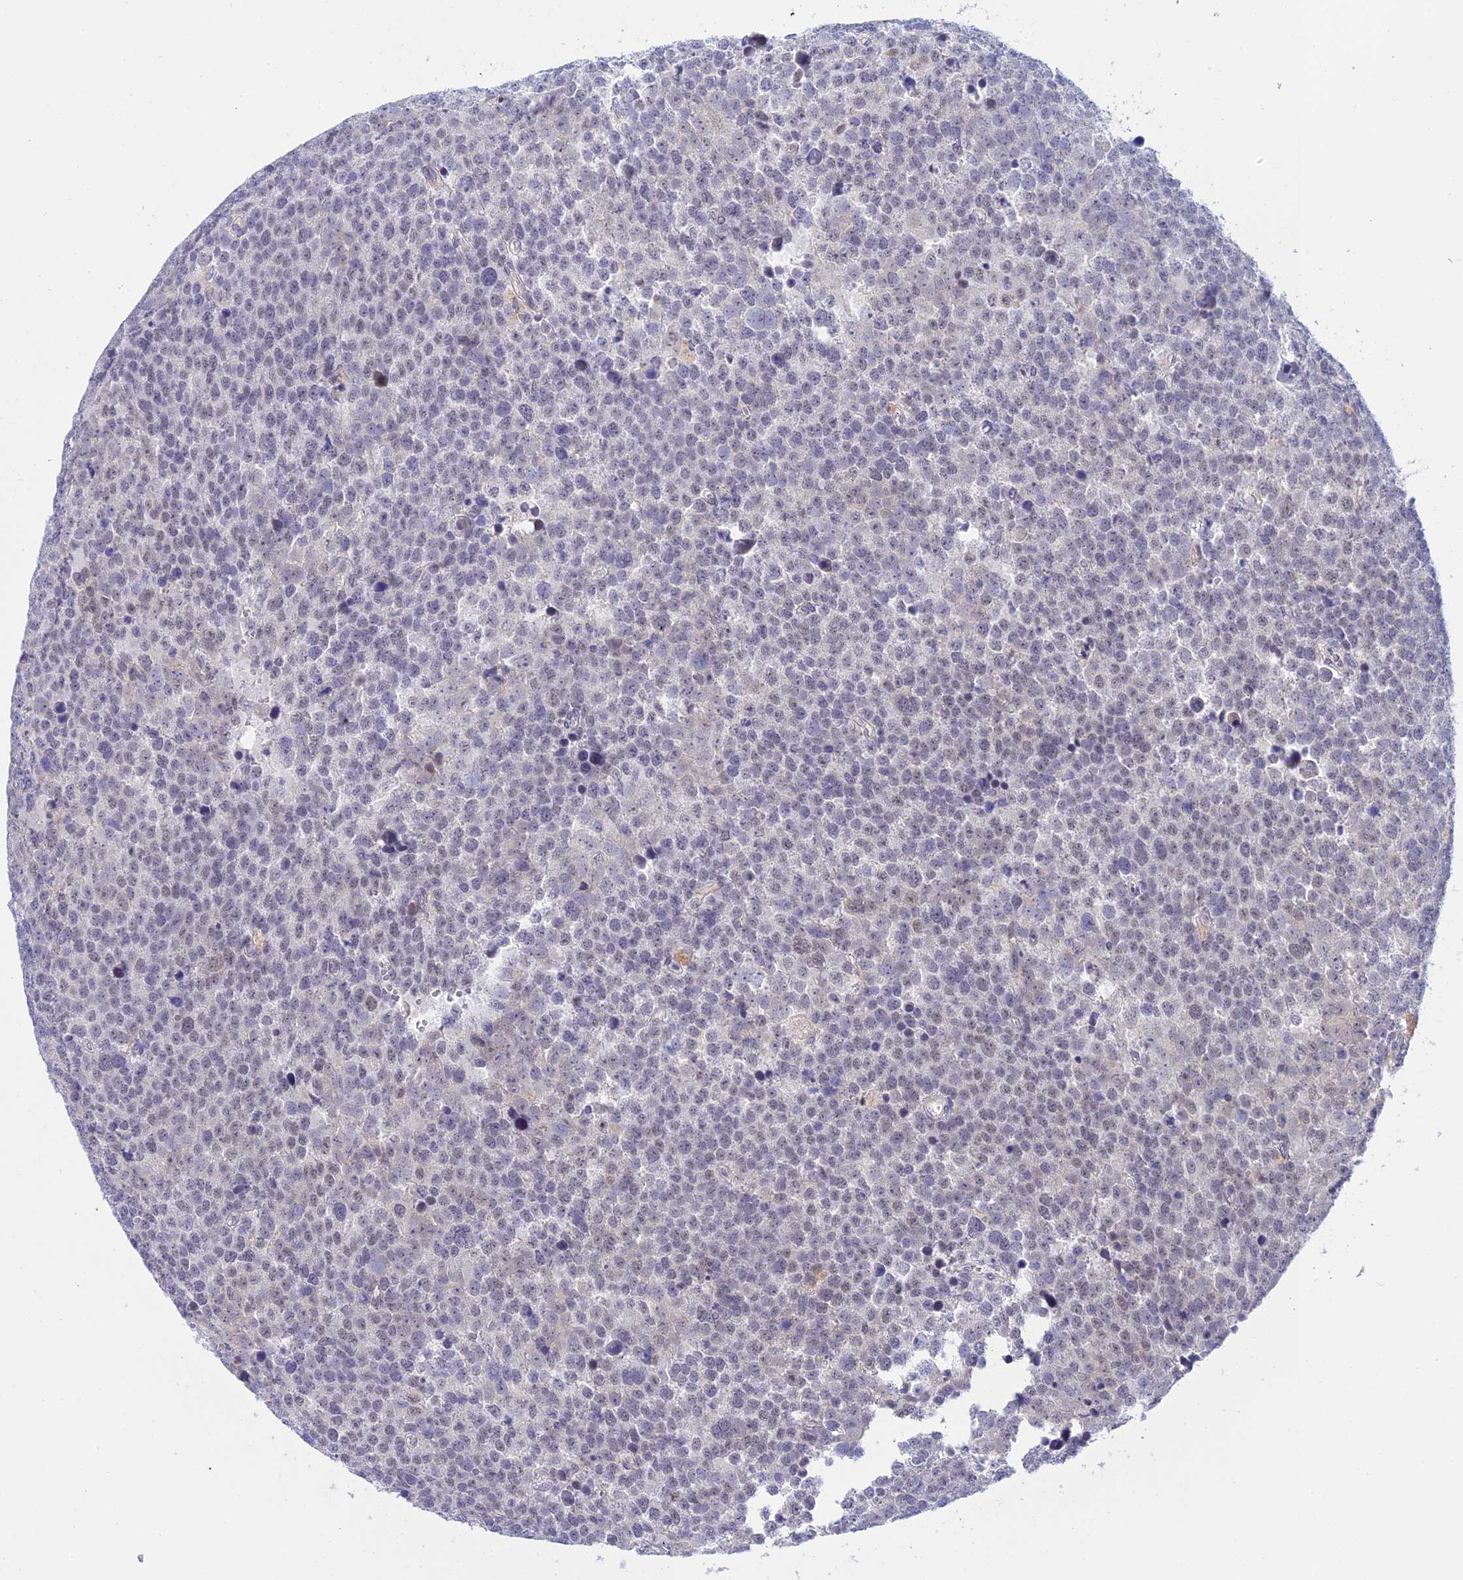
{"staining": {"intensity": "negative", "quantity": "none", "location": "none"}, "tissue": "testis cancer", "cell_type": "Tumor cells", "image_type": "cancer", "snomed": [{"axis": "morphology", "description": "Seminoma, NOS"}, {"axis": "topography", "description": "Testis"}], "caption": "Immunohistochemical staining of testis cancer (seminoma) displays no significant expression in tumor cells.", "gene": "KCTD14", "patient": {"sex": "male", "age": 71}}